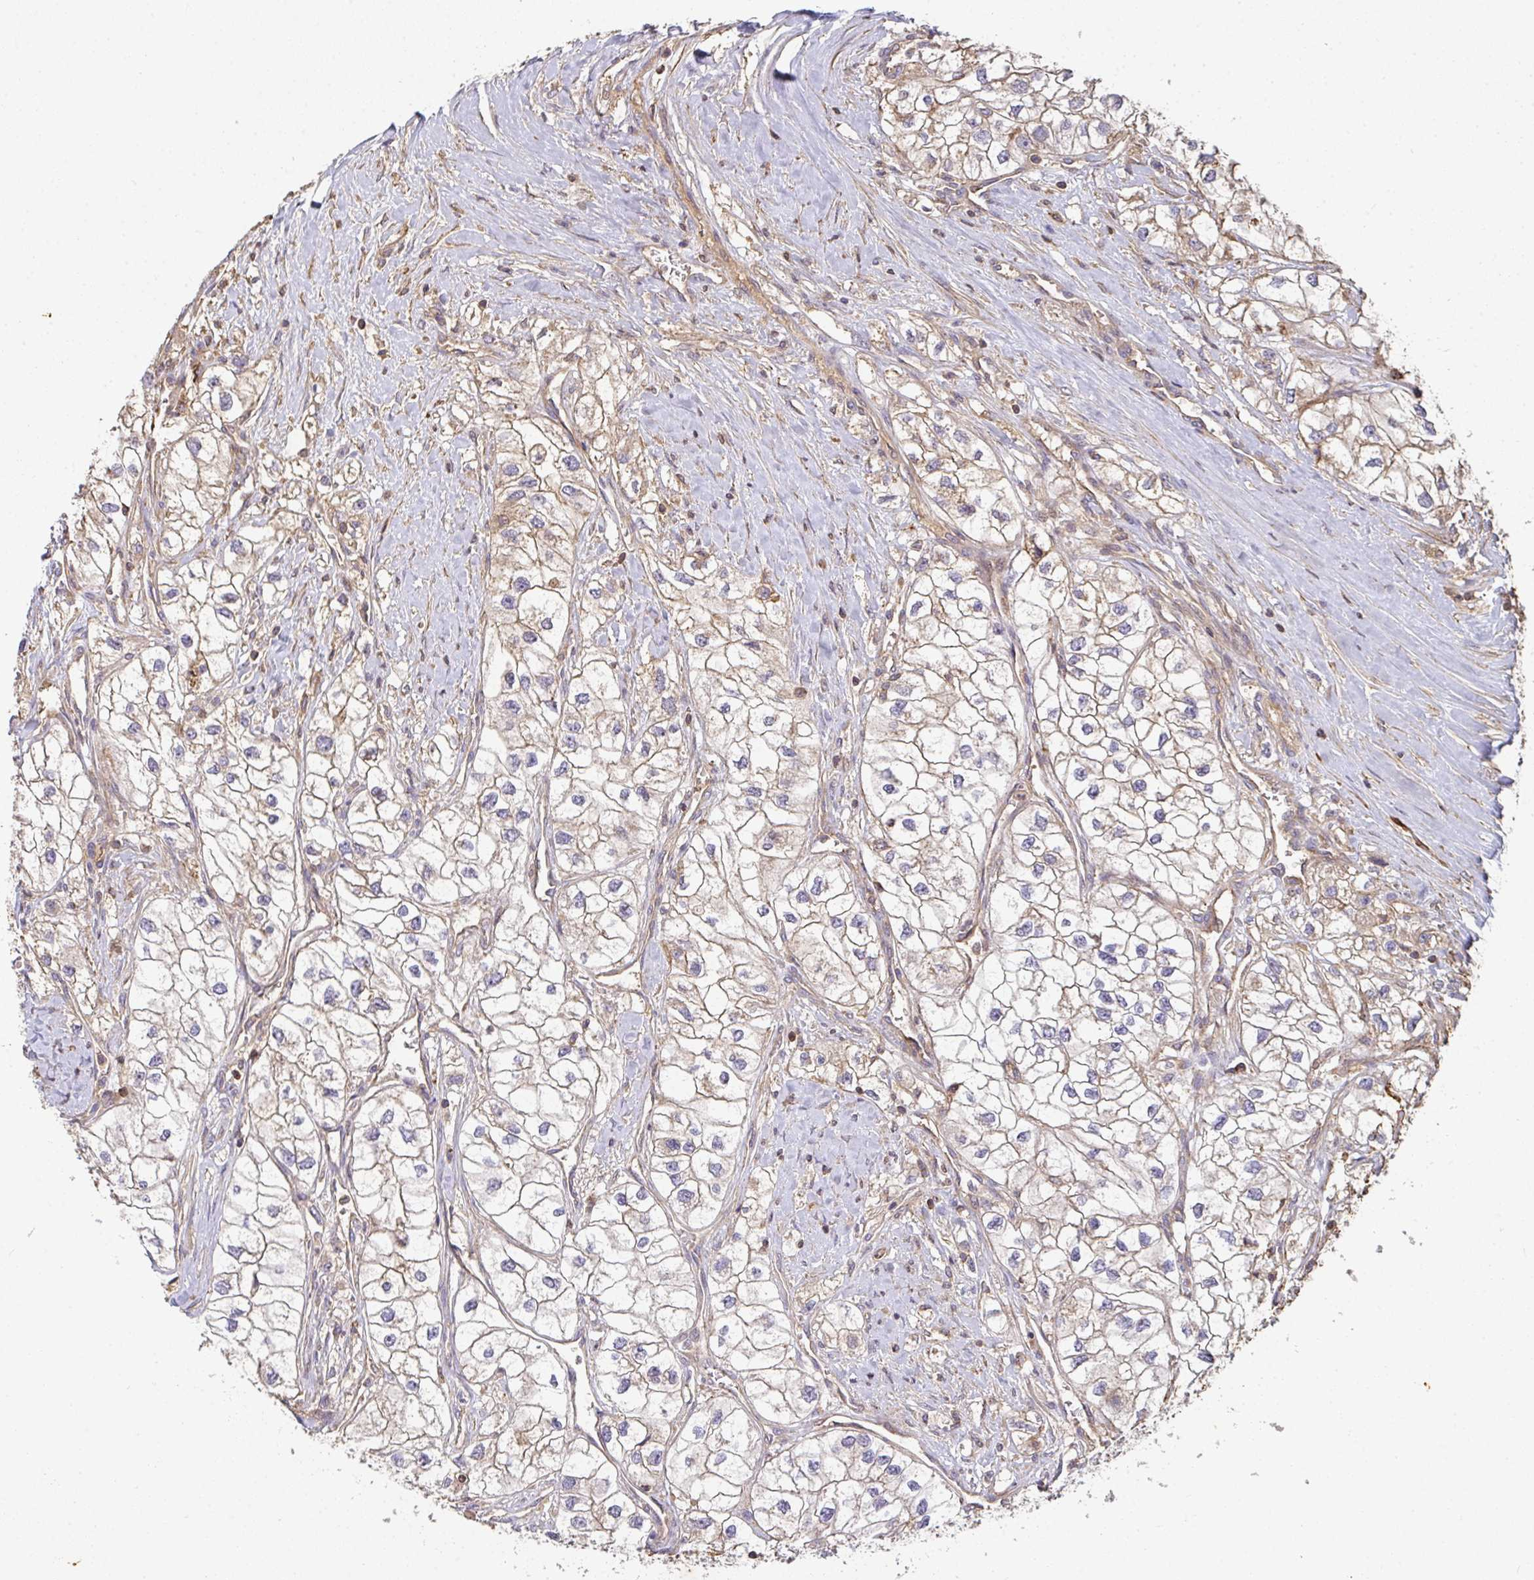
{"staining": {"intensity": "moderate", "quantity": "25%-75%", "location": "cytoplasmic/membranous"}, "tissue": "renal cancer", "cell_type": "Tumor cells", "image_type": "cancer", "snomed": [{"axis": "morphology", "description": "Adenocarcinoma, NOS"}, {"axis": "topography", "description": "Kidney"}], "caption": "An immunohistochemistry (IHC) micrograph of tumor tissue is shown. Protein staining in brown highlights moderate cytoplasmic/membranous positivity in renal cancer within tumor cells.", "gene": "TNMD", "patient": {"sex": "male", "age": 59}}